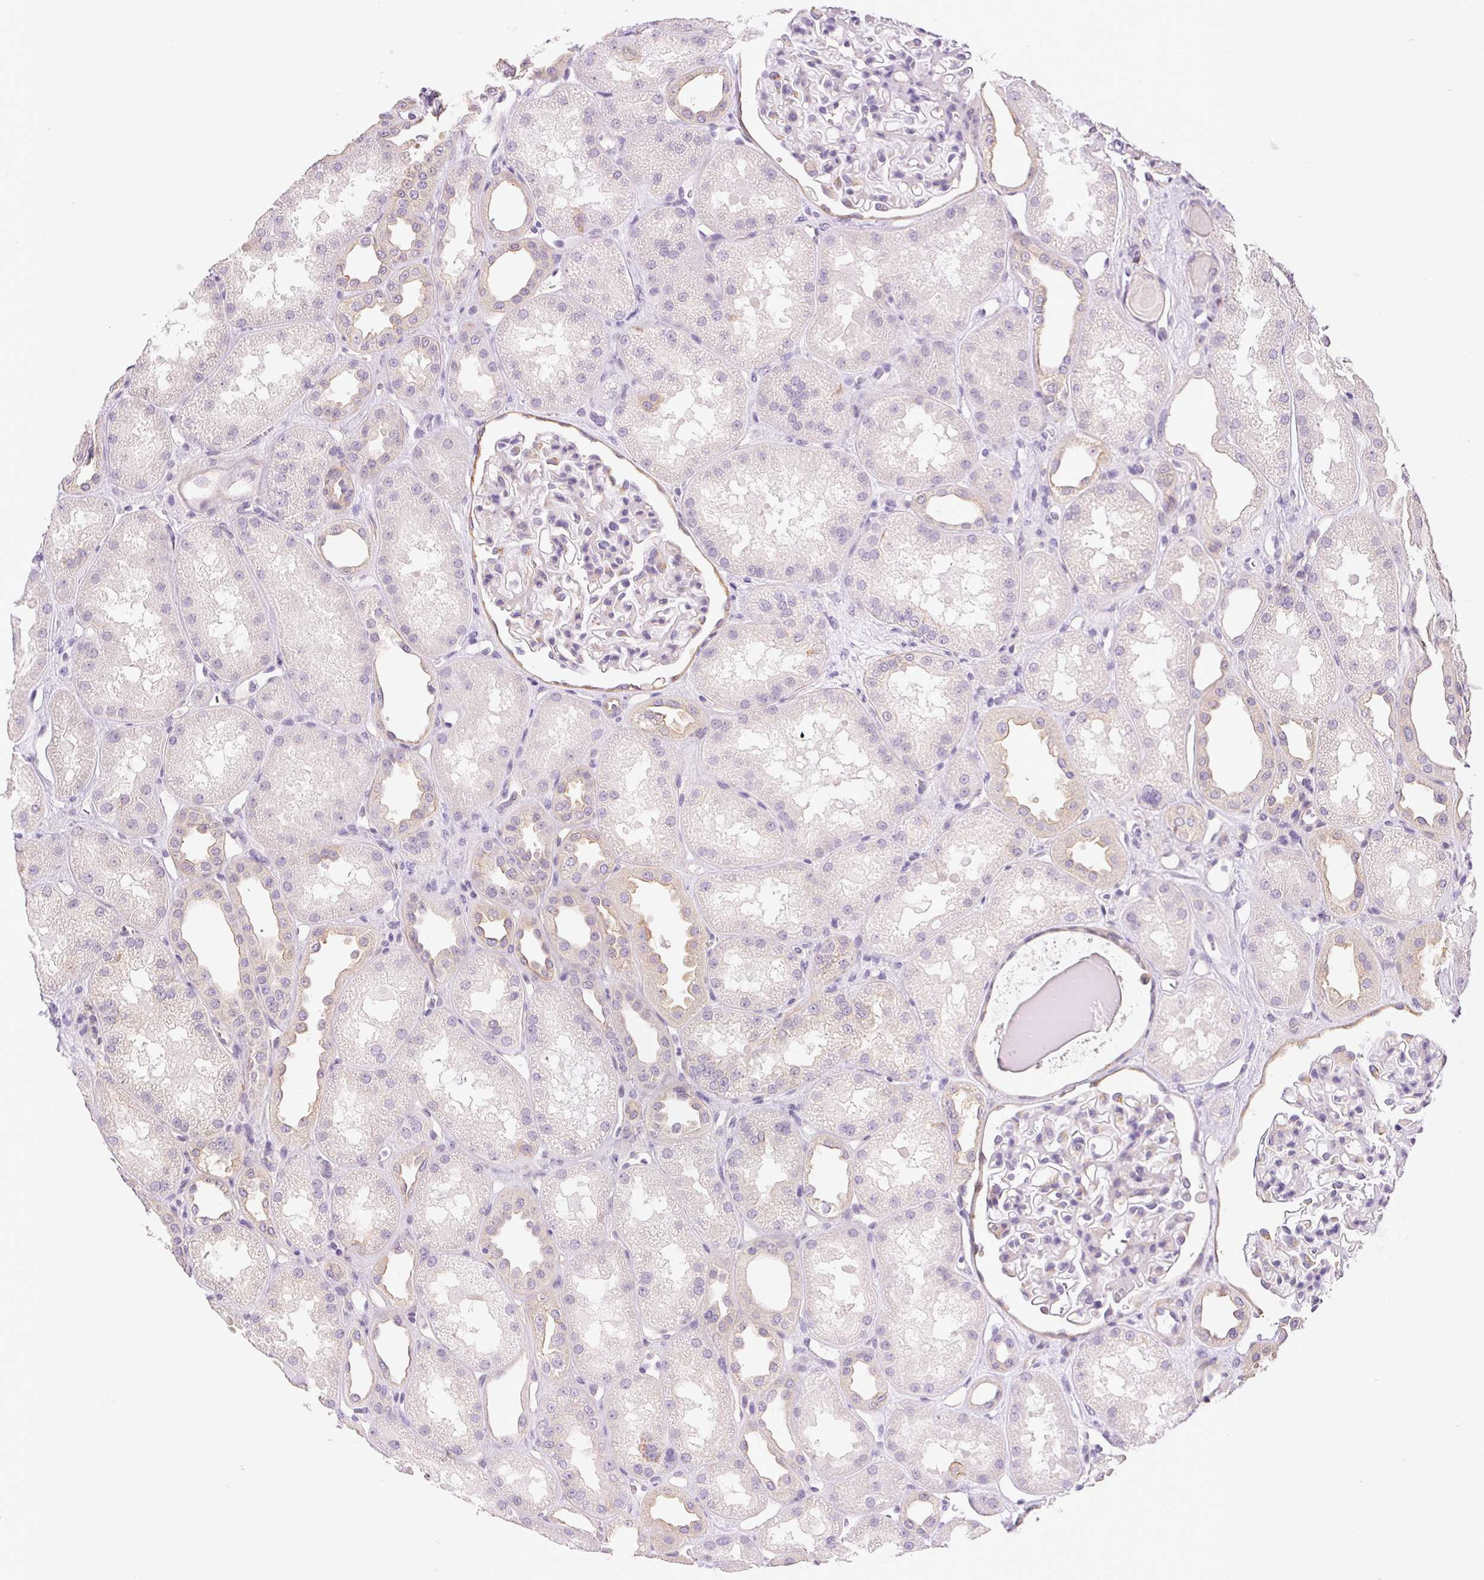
{"staining": {"intensity": "negative", "quantity": "none", "location": "none"}, "tissue": "kidney", "cell_type": "Cells in glomeruli", "image_type": "normal", "snomed": [{"axis": "morphology", "description": "Normal tissue, NOS"}, {"axis": "topography", "description": "Kidney"}], "caption": "A photomicrograph of kidney stained for a protein displays no brown staining in cells in glomeruli.", "gene": "CSN1S1", "patient": {"sex": "male", "age": 61}}